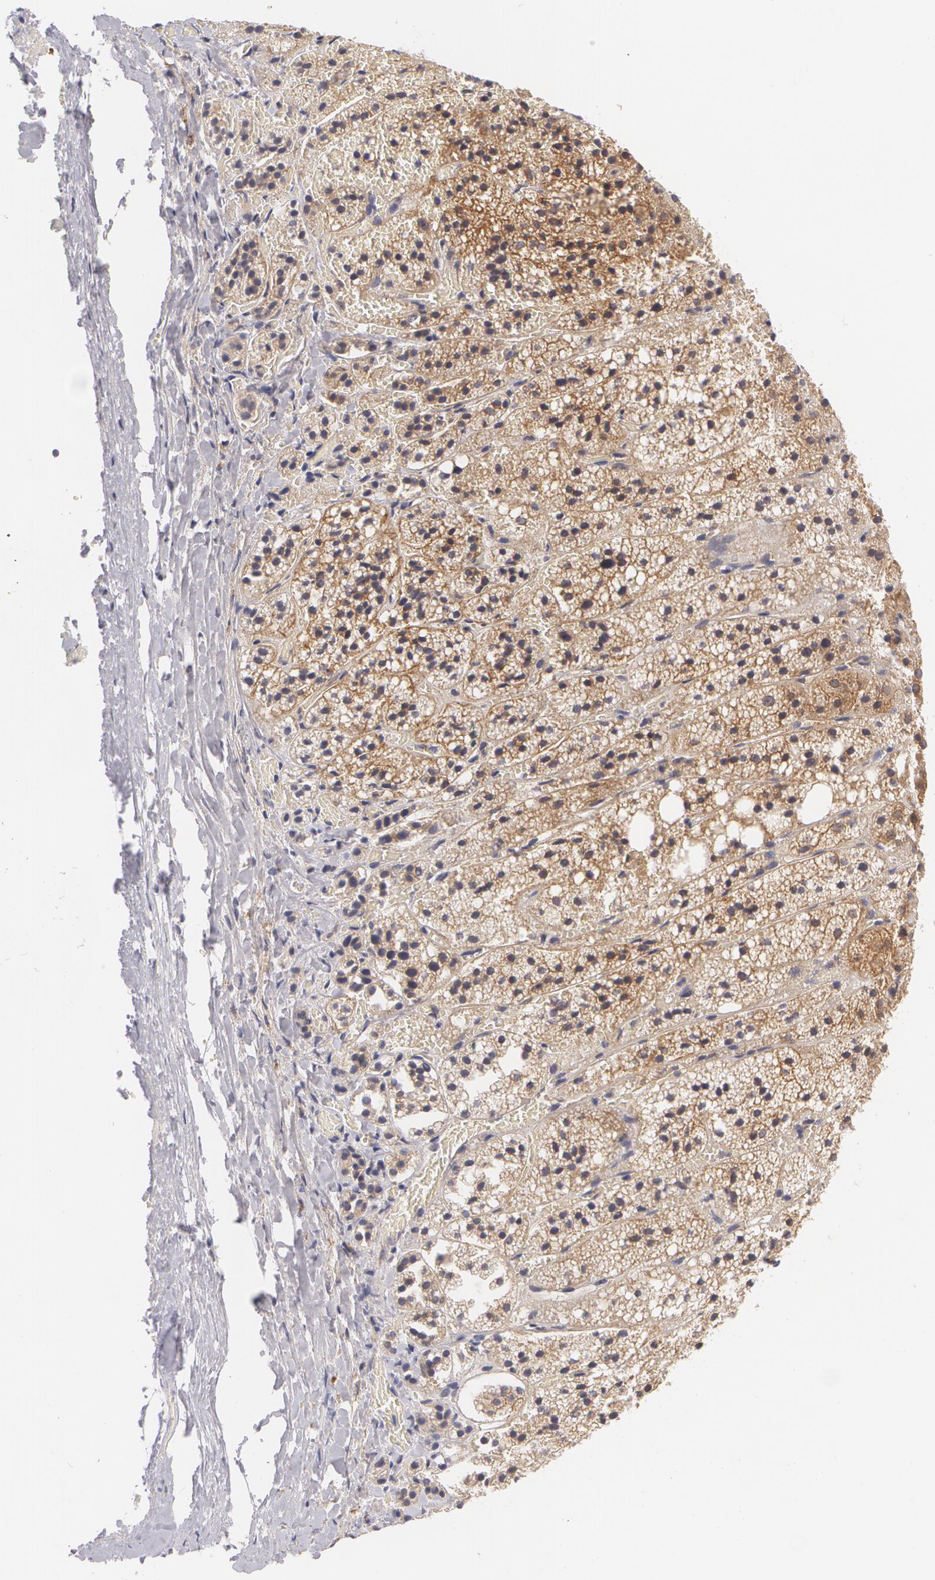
{"staining": {"intensity": "moderate", "quantity": ">75%", "location": "cytoplasmic/membranous"}, "tissue": "adrenal gland", "cell_type": "Glandular cells", "image_type": "normal", "snomed": [{"axis": "morphology", "description": "Normal tissue, NOS"}, {"axis": "topography", "description": "Adrenal gland"}], "caption": "IHC of normal human adrenal gland shows medium levels of moderate cytoplasmic/membranous positivity in about >75% of glandular cells. Using DAB (brown) and hematoxylin (blue) stains, captured at high magnification using brightfield microscopy.", "gene": "CASK", "patient": {"sex": "female", "age": 44}}